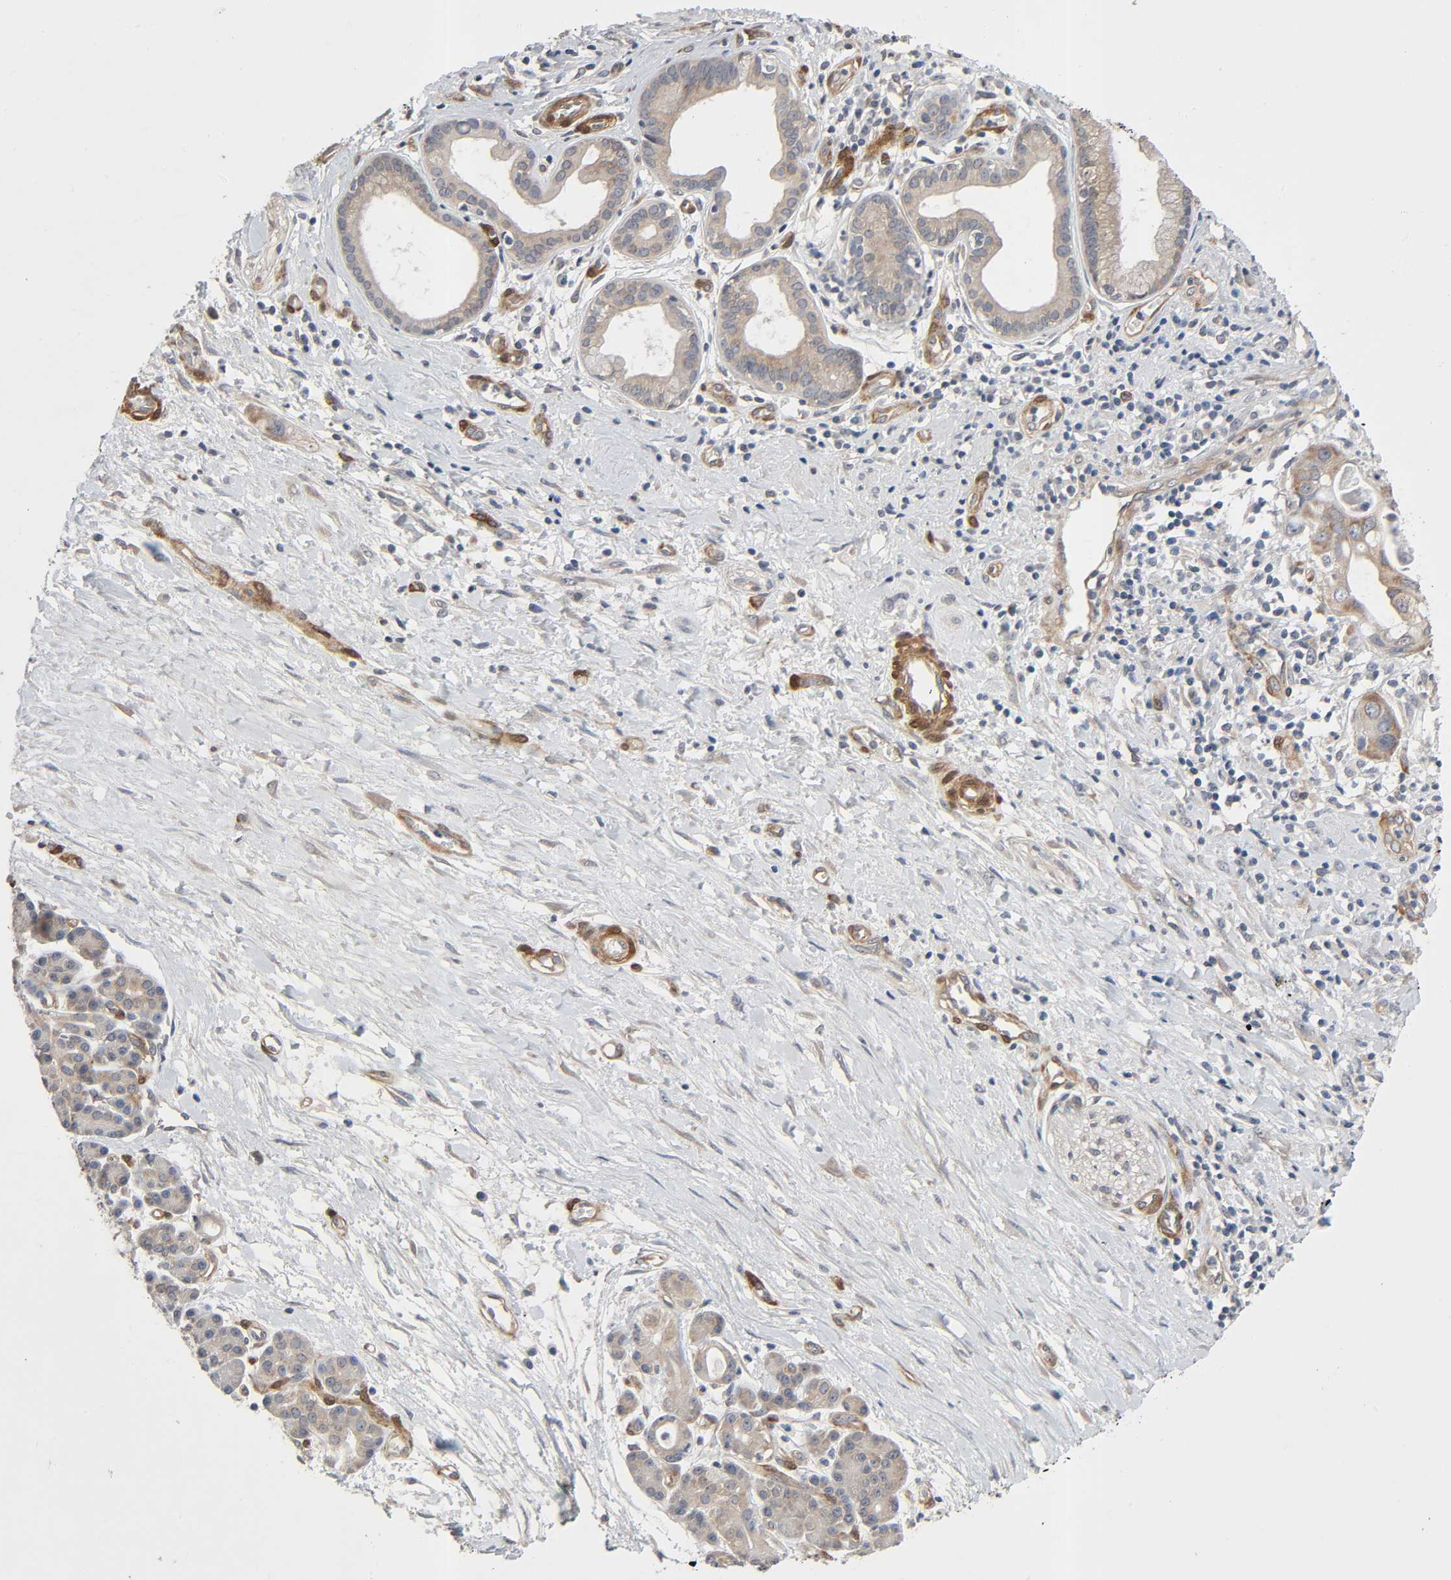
{"staining": {"intensity": "moderate", "quantity": ">75%", "location": "cytoplasmic/membranous"}, "tissue": "pancreatic cancer", "cell_type": "Tumor cells", "image_type": "cancer", "snomed": [{"axis": "morphology", "description": "Adenocarcinoma, NOS"}, {"axis": "topography", "description": "Pancreas"}], "caption": "Immunohistochemistry (IHC) of pancreatic adenocarcinoma shows medium levels of moderate cytoplasmic/membranous positivity in approximately >75% of tumor cells. Nuclei are stained in blue.", "gene": "PTK2", "patient": {"sex": "female", "age": 60}}